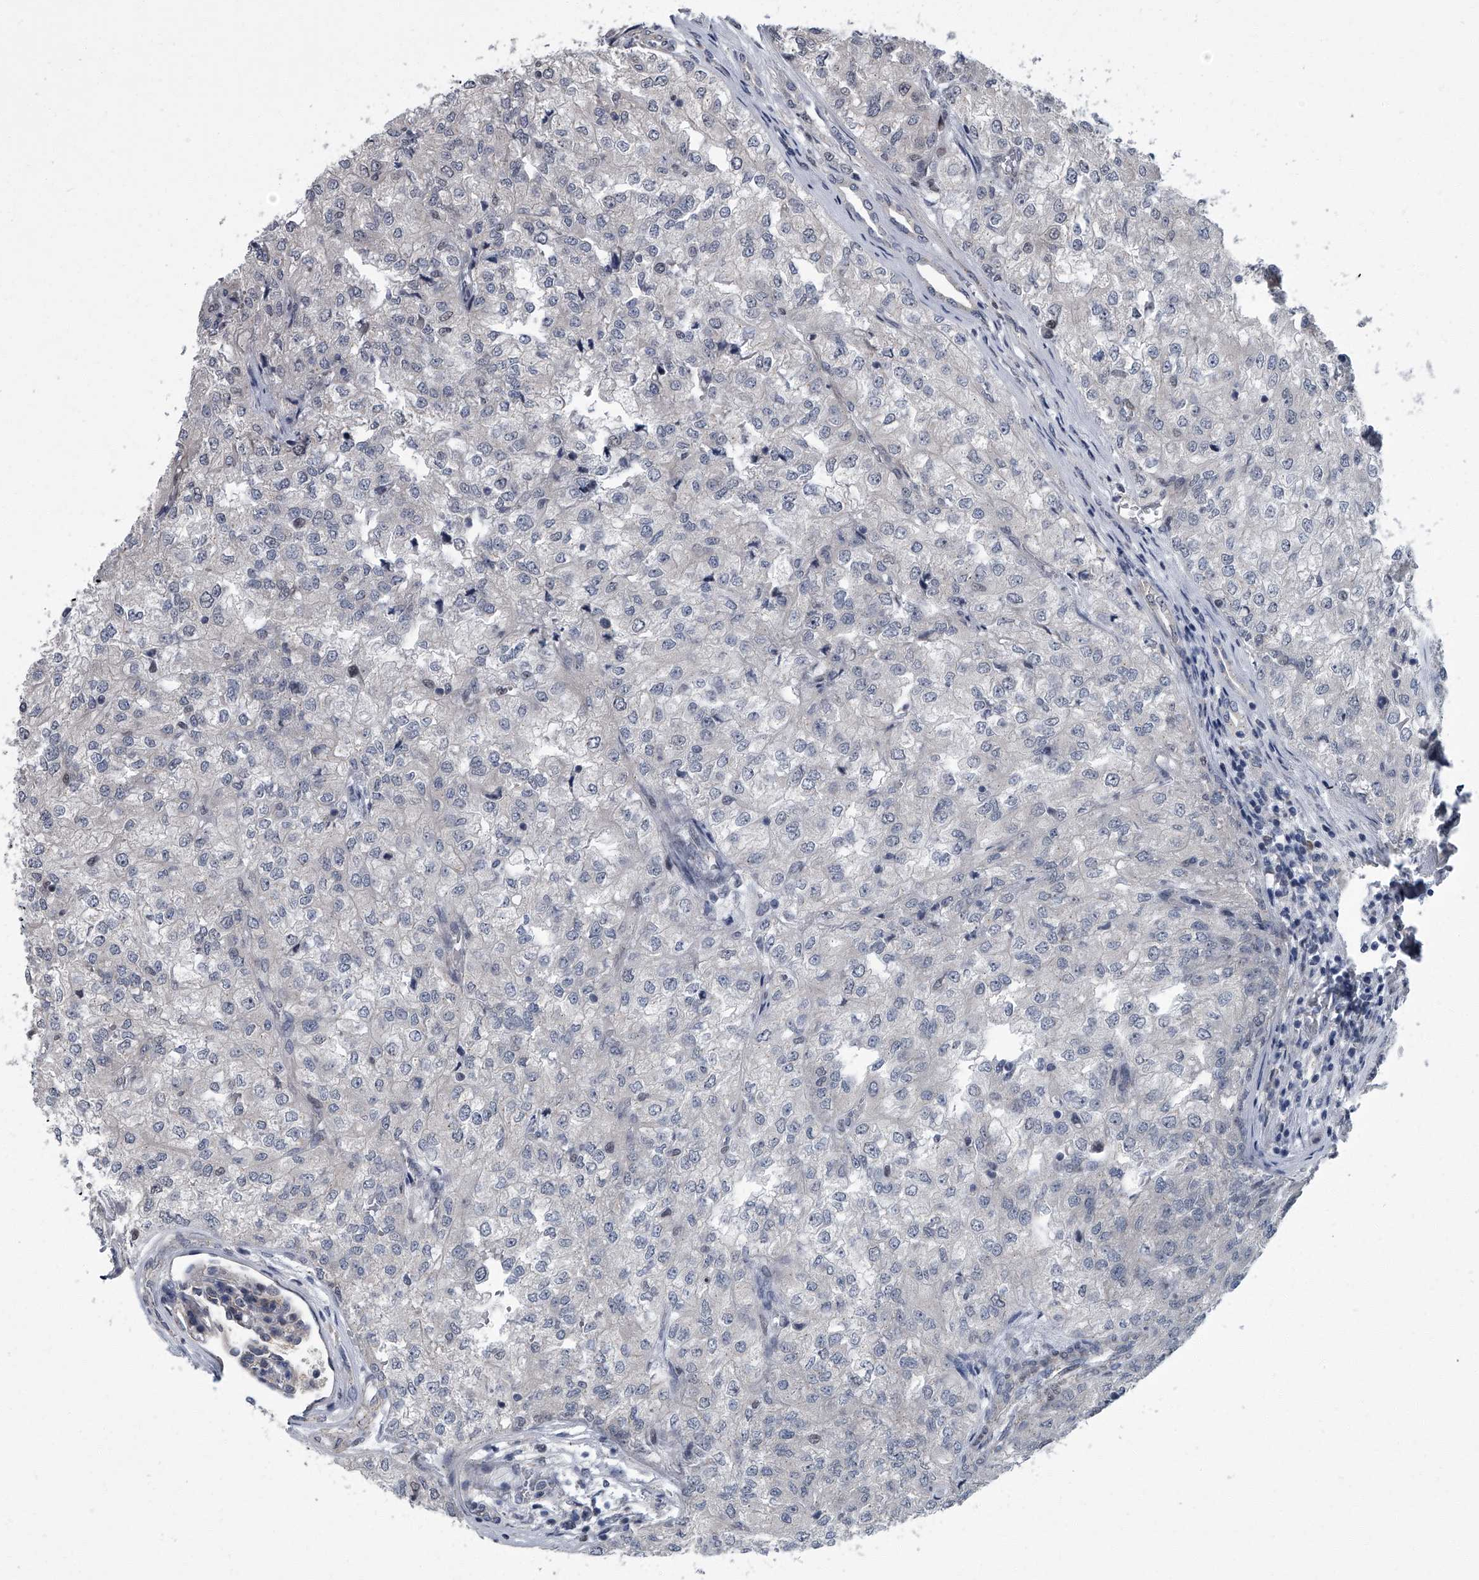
{"staining": {"intensity": "negative", "quantity": "none", "location": "none"}, "tissue": "renal cancer", "cell_type": "Tumor cells", "image_type": "cancer", "snomed": [{"axis": "morphology", "description": "Adenocarcinoma, NOS"}, {"axis": "topography", "description": "Kidney"}], "caption": "A high-resolution micrograph shows IHC staining of renal cancer (adenocarcinoma), which displays no significant expression in tumor cells. (DAB immunohistochemistry (IHC) visualized using brightfield microscopy, high magnification).", "gene": "ZNF274", "patient": {"sex": "female", "age": 54}}